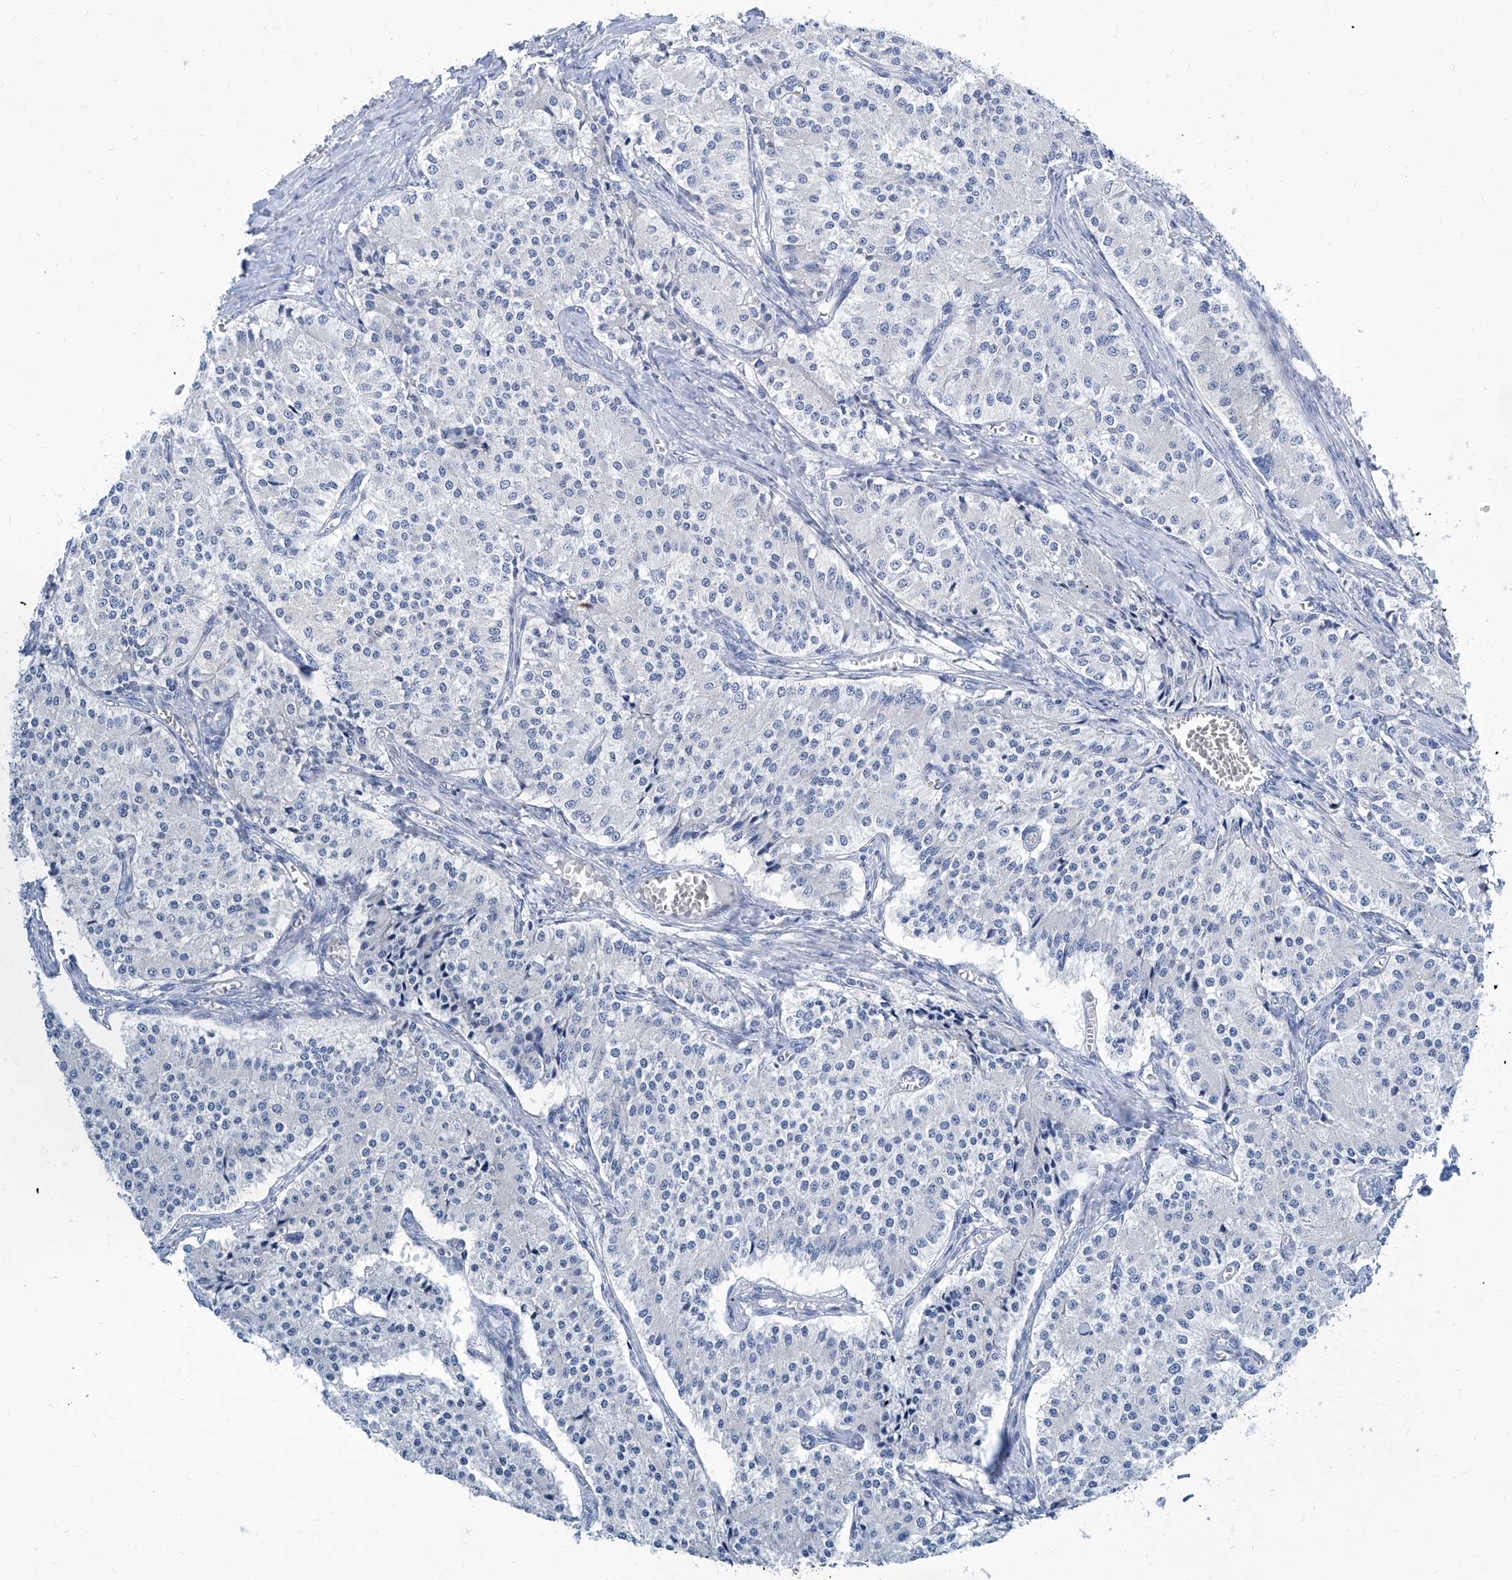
{"staining": {"intensity": "negative", "quantity": "none", "location": "none"}, "tissue": "carcinoid", "cell_type": "Tumor cells", "image_type": "cancer", "snomed": [{"axis": "morphology", "description": "Carcinoid, malignant, NOS"}, {"axis": "topography", "description": "Colon"}], "caption": "Immunohistochemistry (IHC) image of carcinoid stained for a protein (brown), which exhibits no staining in tumor cells.", "gene": "ZNF519", "patient": {"sex": "female", "age": 52}}